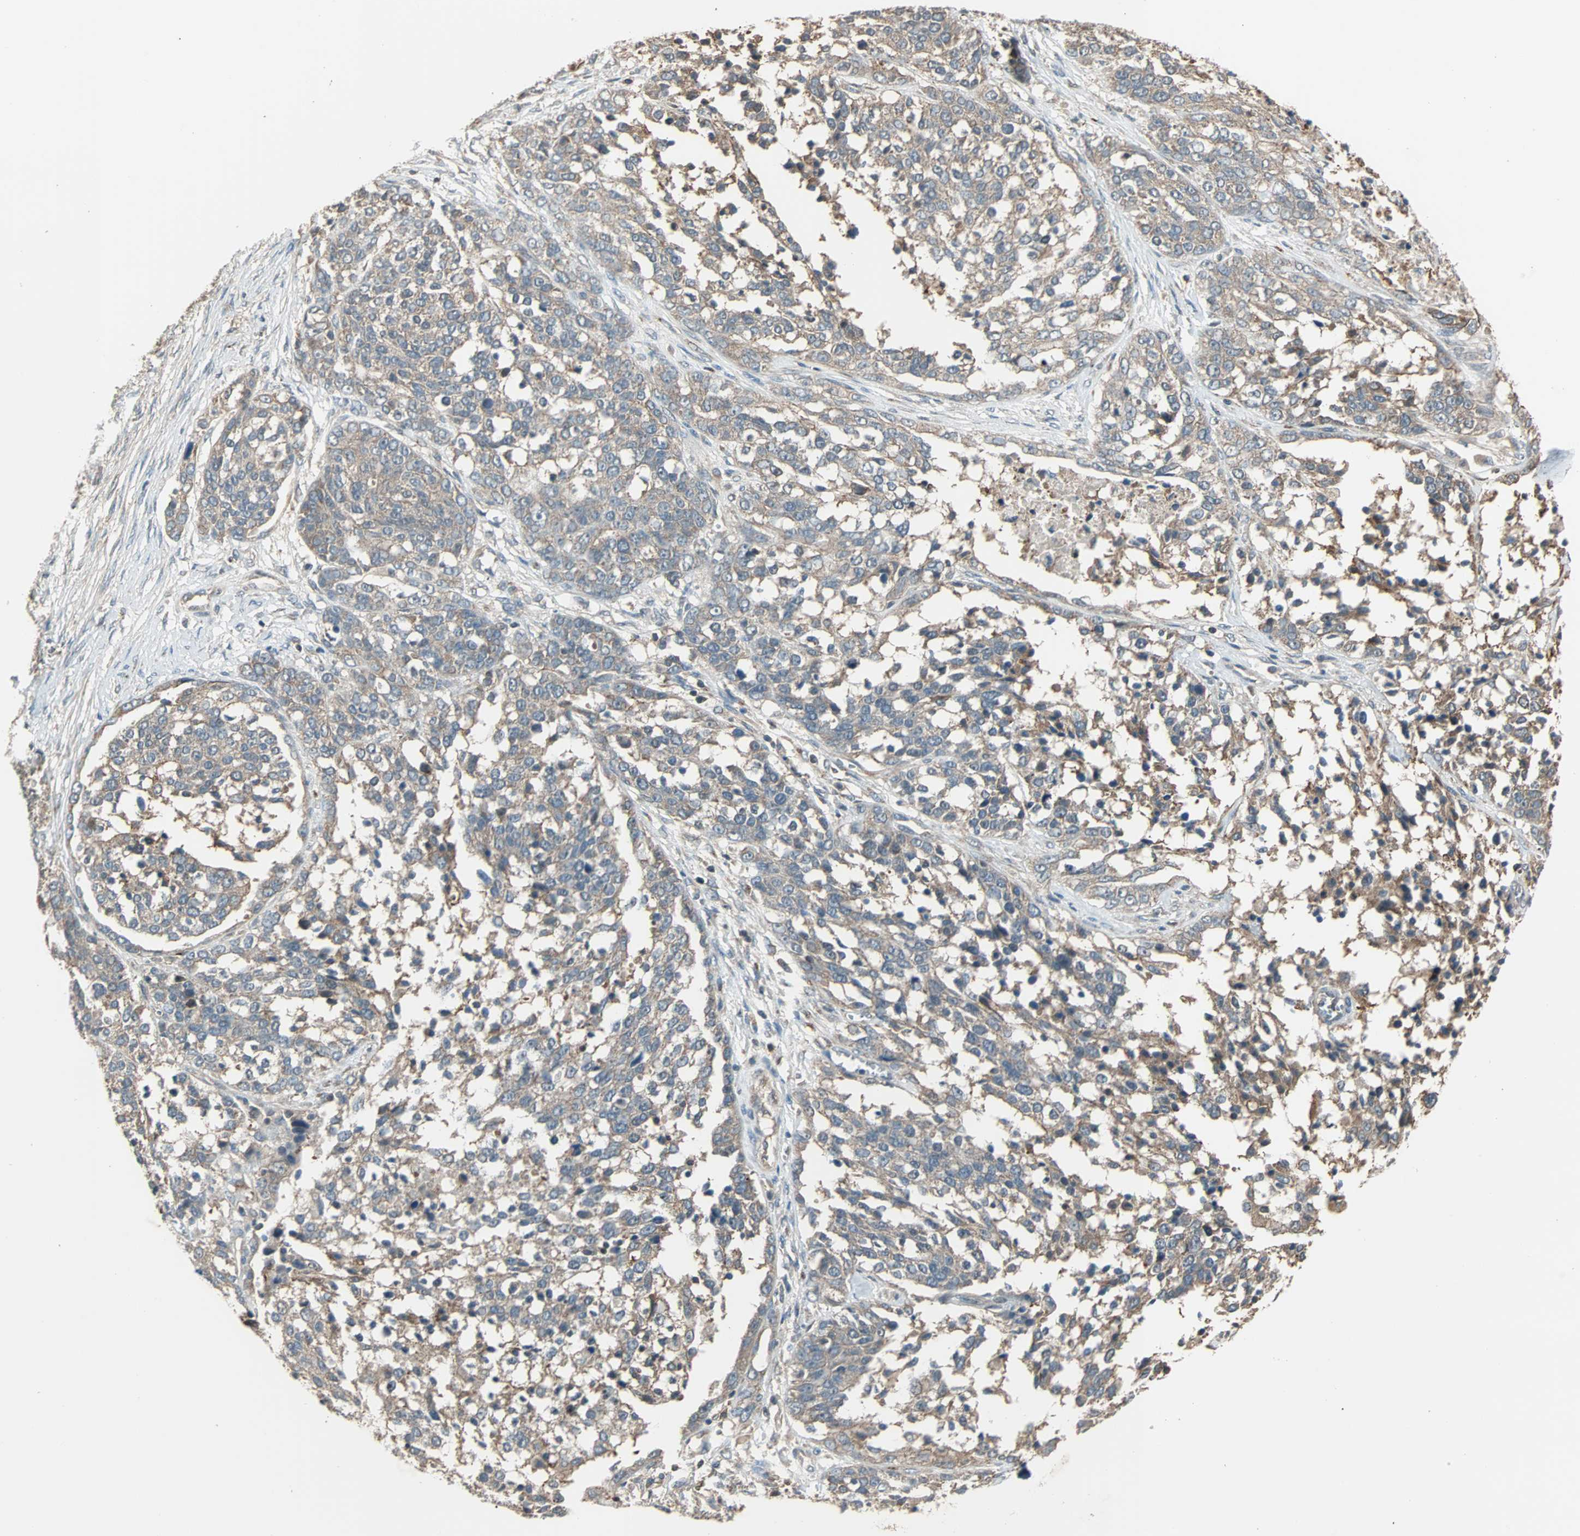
{"staining": {"intensity": "weak", "quantity": ">75%", "location": "cytoplasmic/membranous"}, "tissue": "ovarian cancer", "cell_type": "Tumor cells", "image_type": "cancer", "snomed": [{"axis": "morphology", "description": "Cystadenocarcinoma, serous, NOS"}, {"axis": "topography", "description": "Ovary"}], "caption": "High-power microscopy captured an immunohistochemistry histopathology image of serous cystadenocarcinoma (ovarian), revealing weak cytoplasmic/membranous staining in about >75% of tumor cells.", "gene": "MAP3K21", "patient": {"sex": "female", "age": 44}}